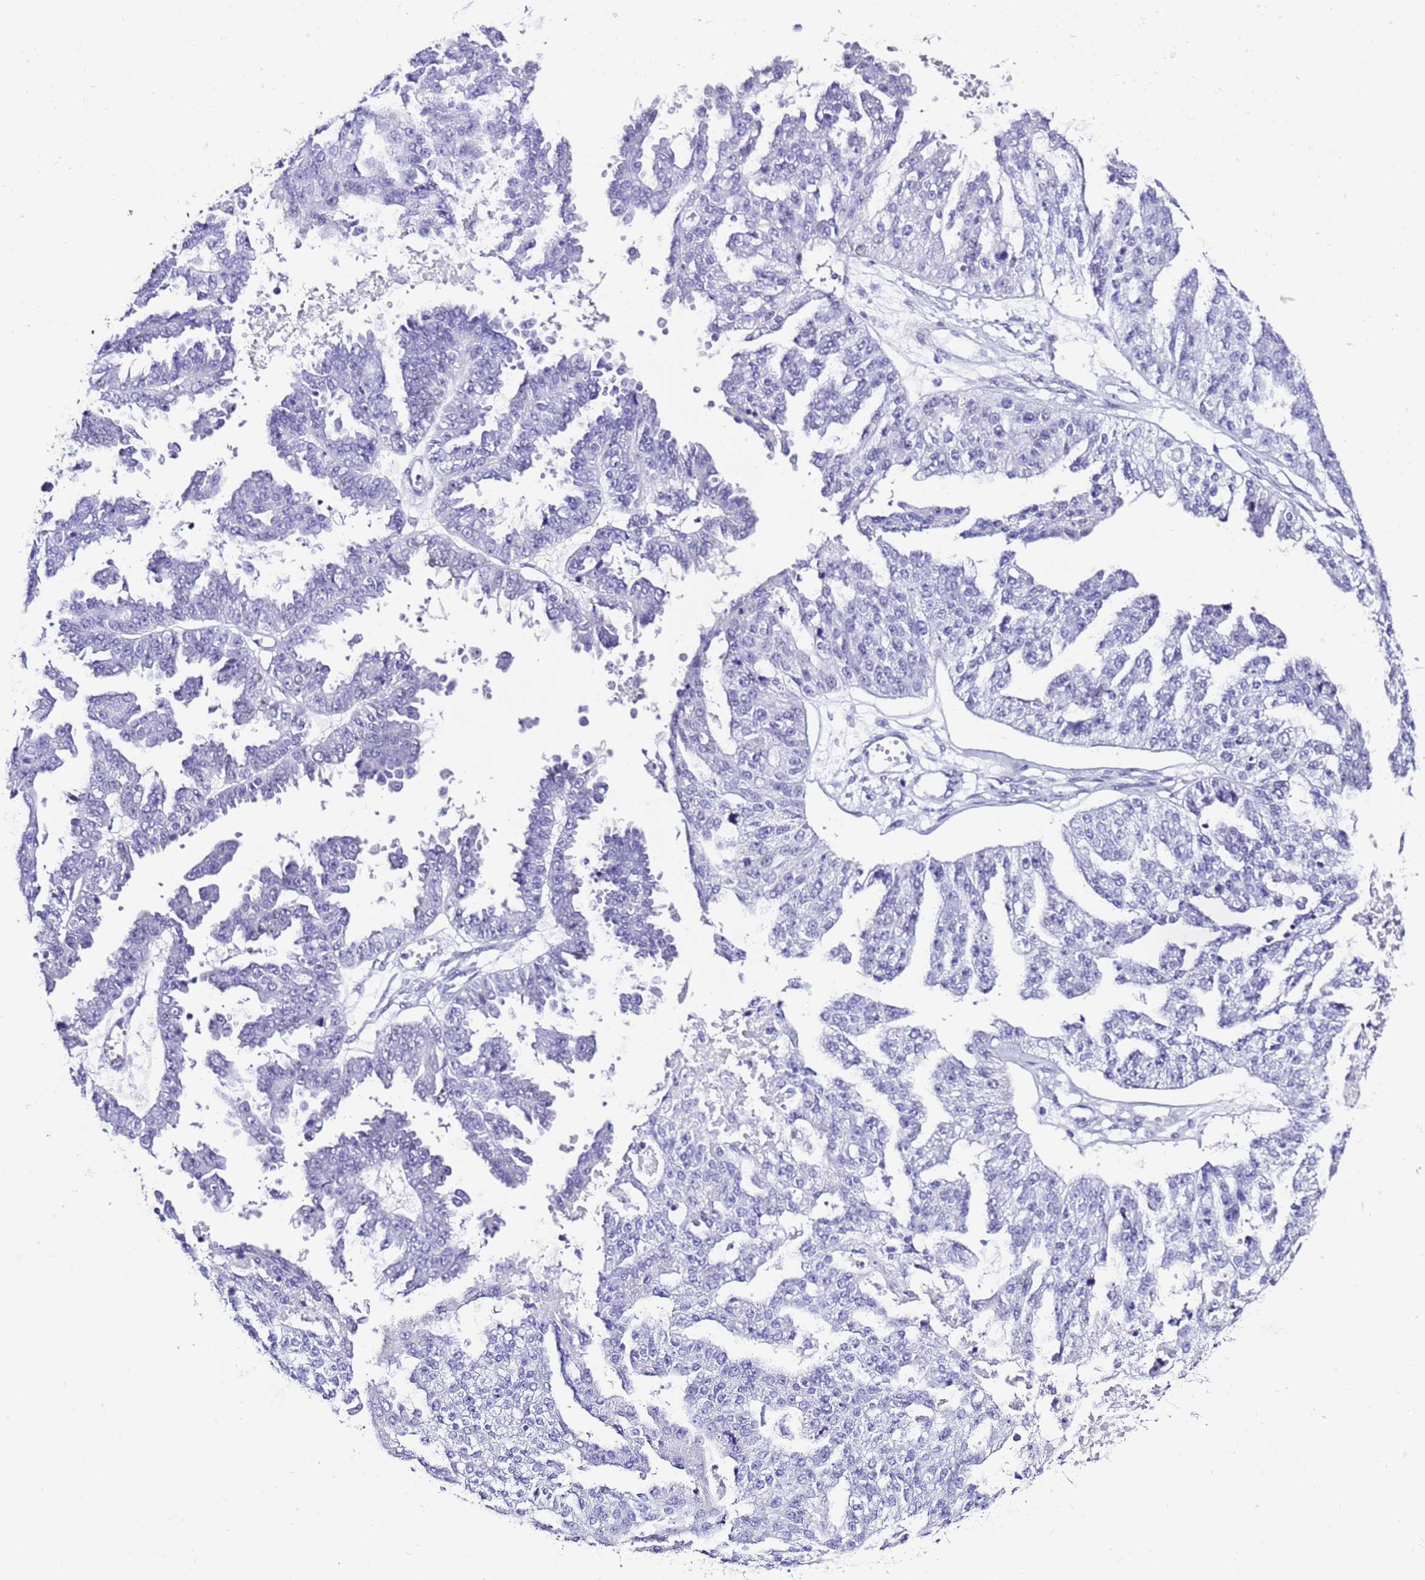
{"staining": {"intensity": "negative", "quantity": "none", "location": "none"}, "tissue": "ovarian cancer", "cell_type": "Tumor cells", "image_type": "cancer", "snomed": [{"axis": "morphology", "description": "Cystadenocarcinoma, serous, NOS"}, {"axis": "topography", "description": "Ovary"}], "caption": "Histopathology image shows no protein staining in tumor cells of ovarian cancer (serous cystadenocarcinoma) tissue.", "gene": "ZNF417", "patient": {"sex": "female", "age": 58}}